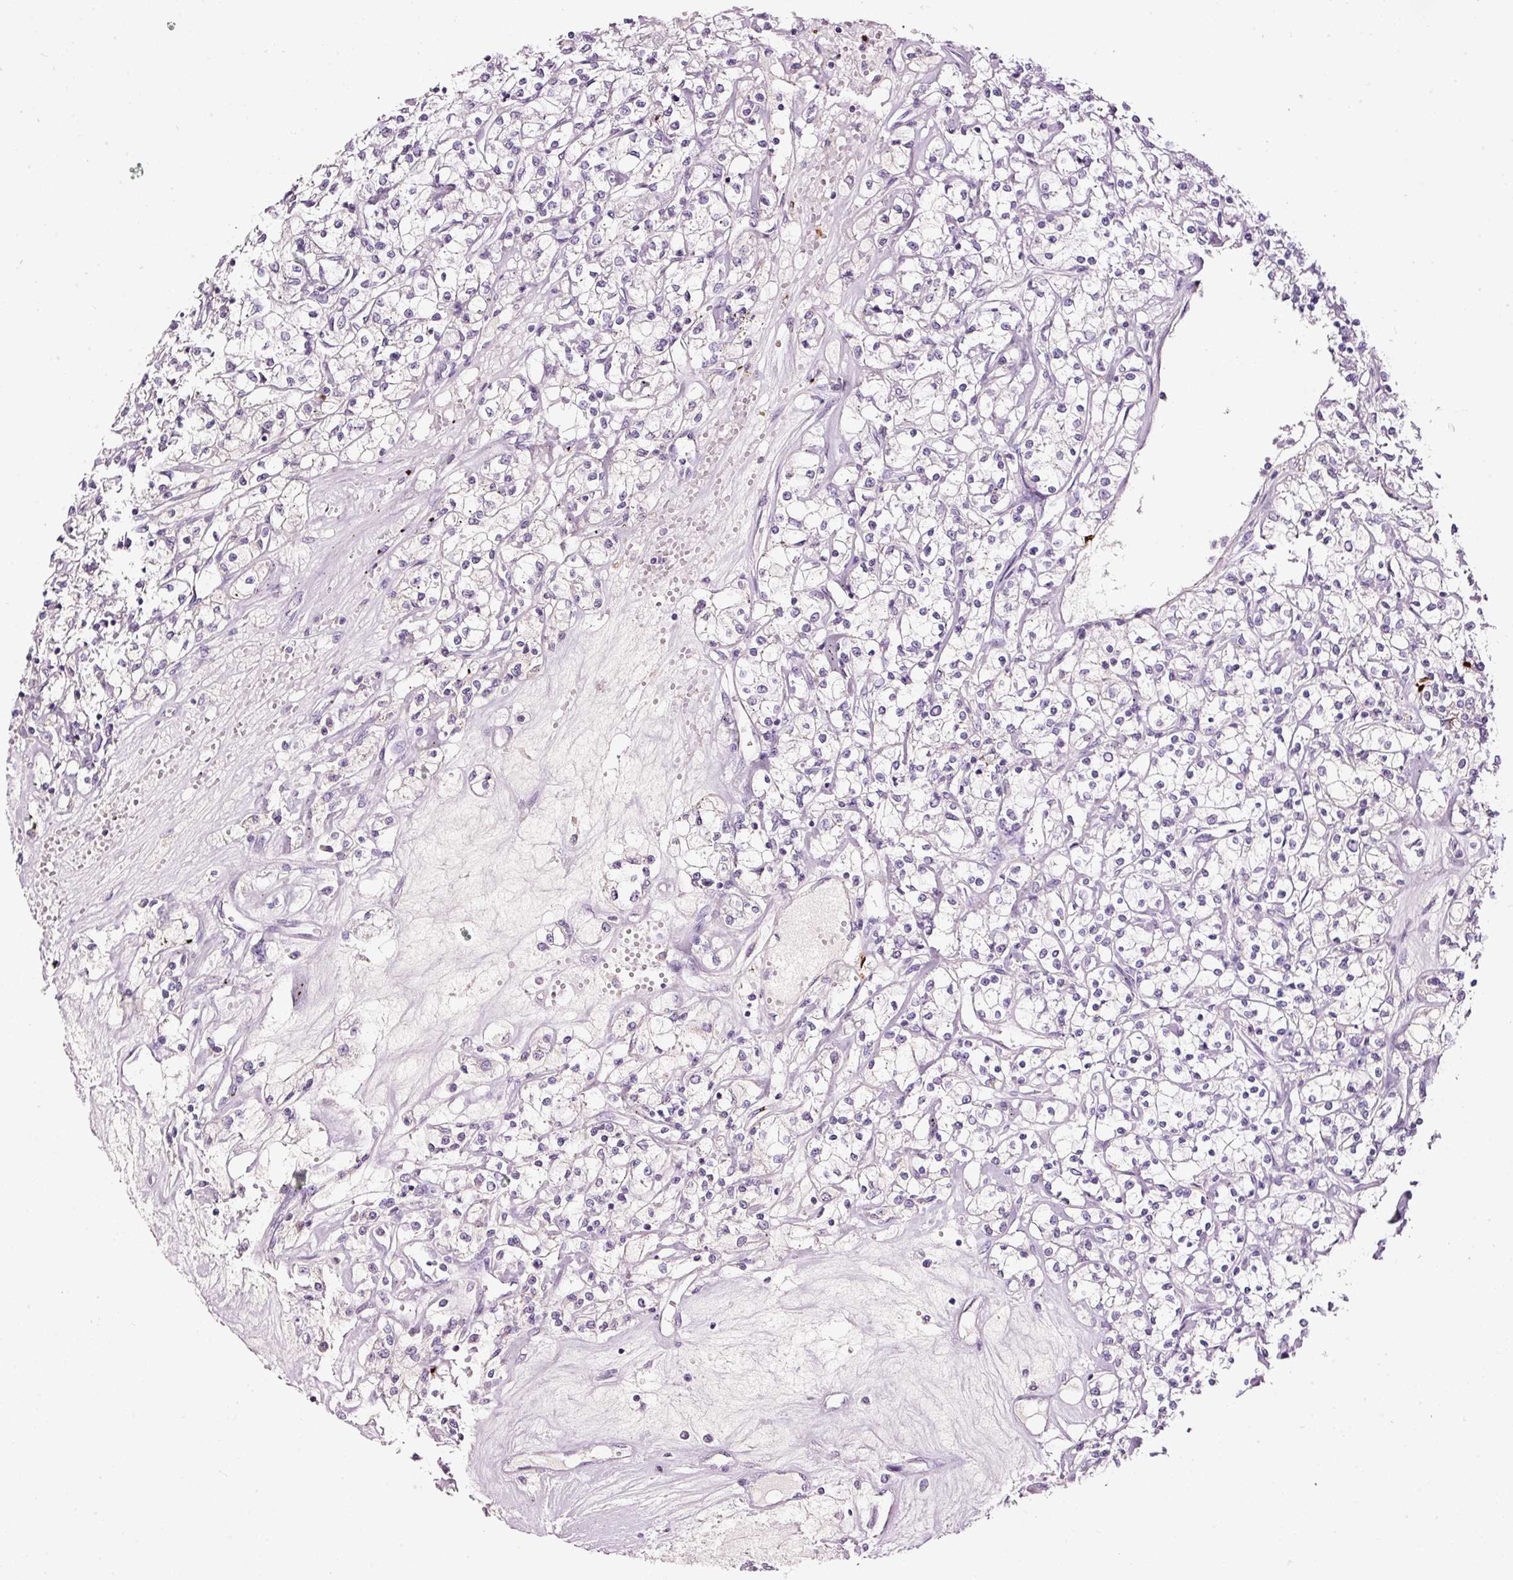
{"staining": {"intensity": "negative", "quantity": "none", "location": "none"}, "tissue": "renal cancer", "cell_type": "Tumor cells", "image_type": "cancer", "snomed": [{"axis": "morphology", "description": "Adenocarcinoma, NOS"}, {"axis": "topography", "description": "Kidney"}], "caption": "Tumor cells are negative for protein expression in human renal cancer.", "gene": "LAMP3", "patient": {"sex": "female", "age": 59}}